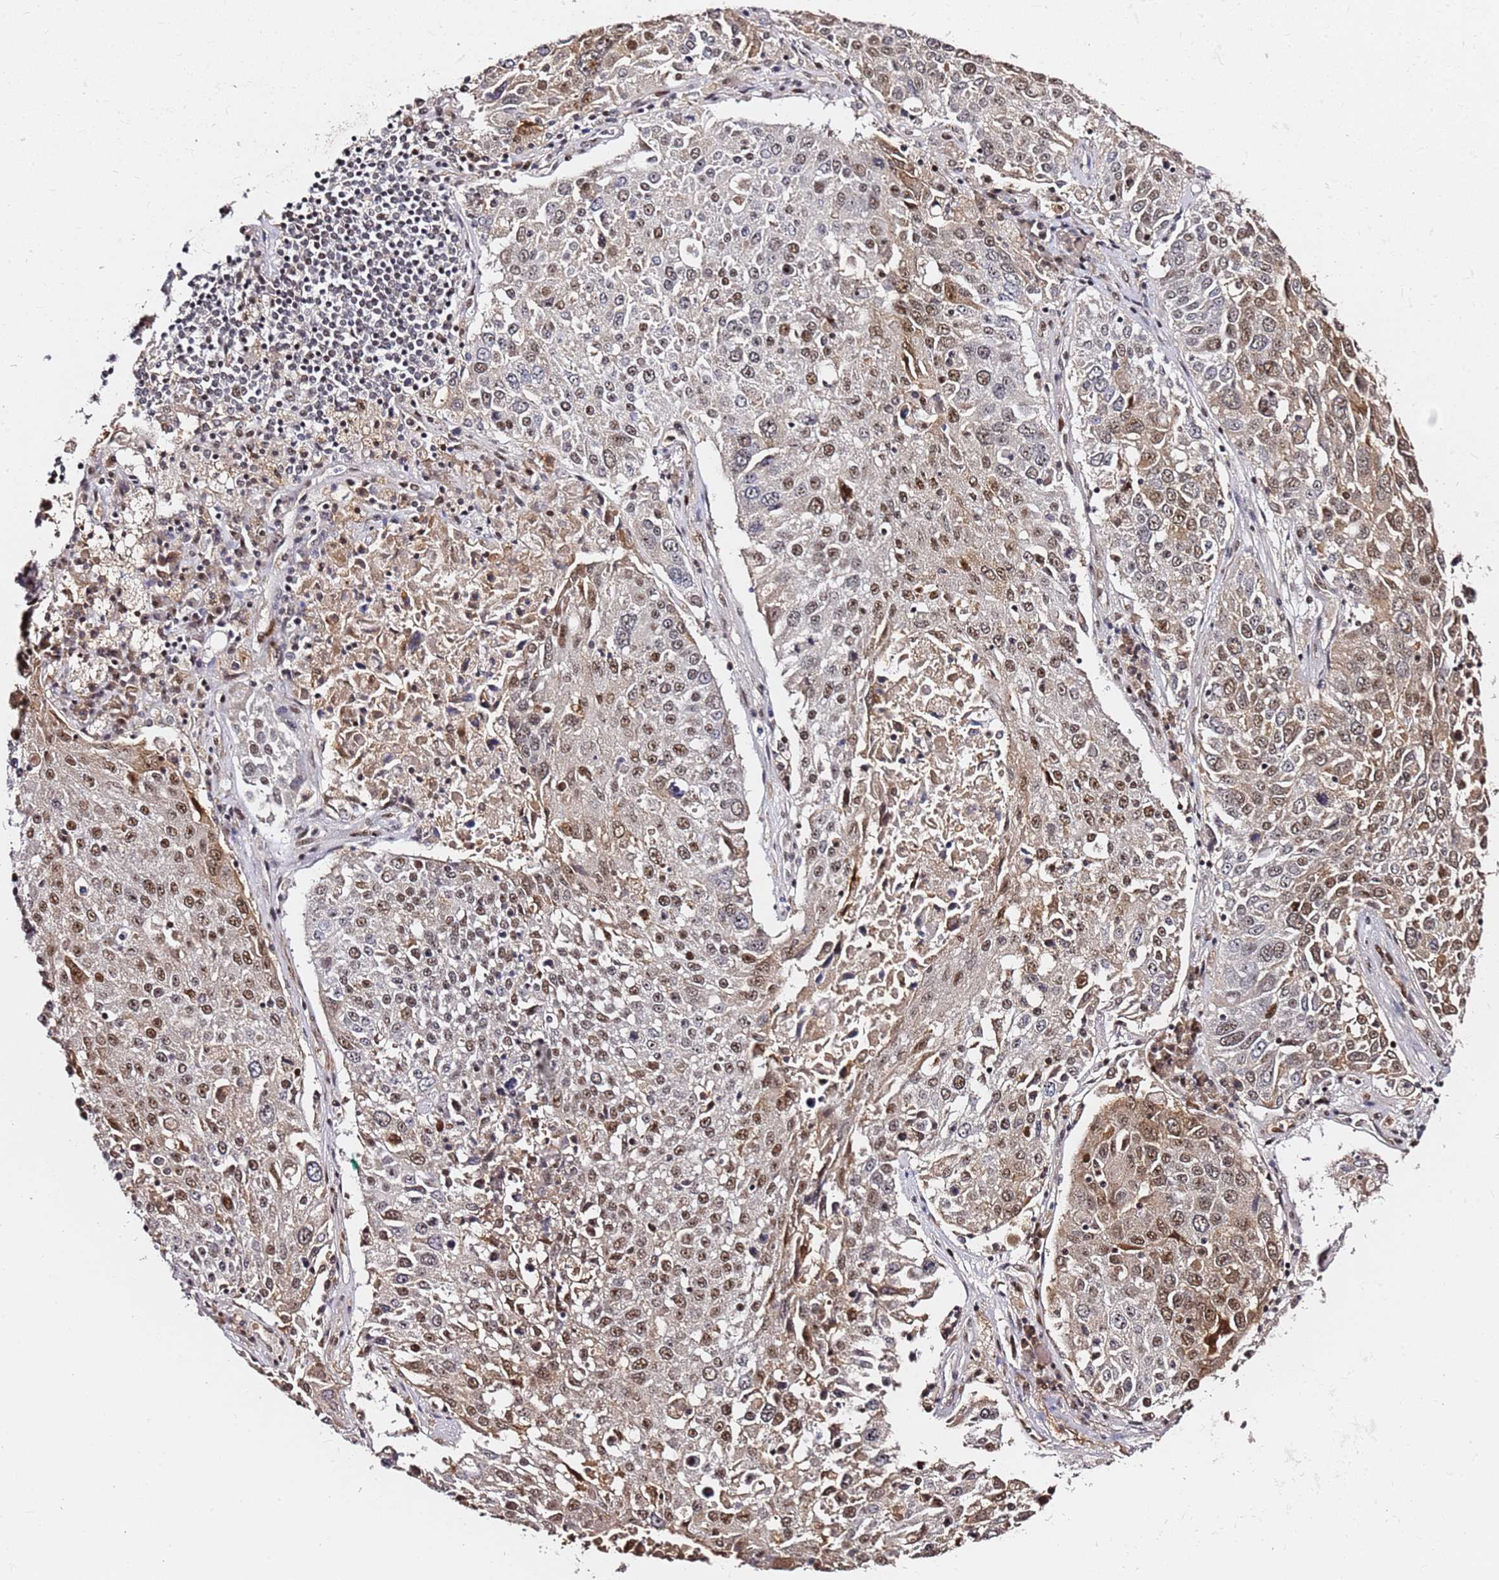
{"staining": {"intensity": "moderate", "quantity": ">75%", "location": "nuclear"}, "tissue": "lung cancer", "cell_type": "Tumor cells", "image_type": "cancer", "snomed": [{"axis": "morphology", "description": "Squamous cell carcinoma, NOS"}, {"axis": "topography", "description": "Lung"}], "caption": "High-magnification brightfield microscopy of lung cancer stained with DAB (3,3'-diaminobenzidine) (brown) and counterstained with hematoxylin (blue). tumor cells exhibit moderate nuclear expression is appreciated in approximately>75% of cells.", "gene": "FCF1", "patient": {"sex": "male", "age": 65}}